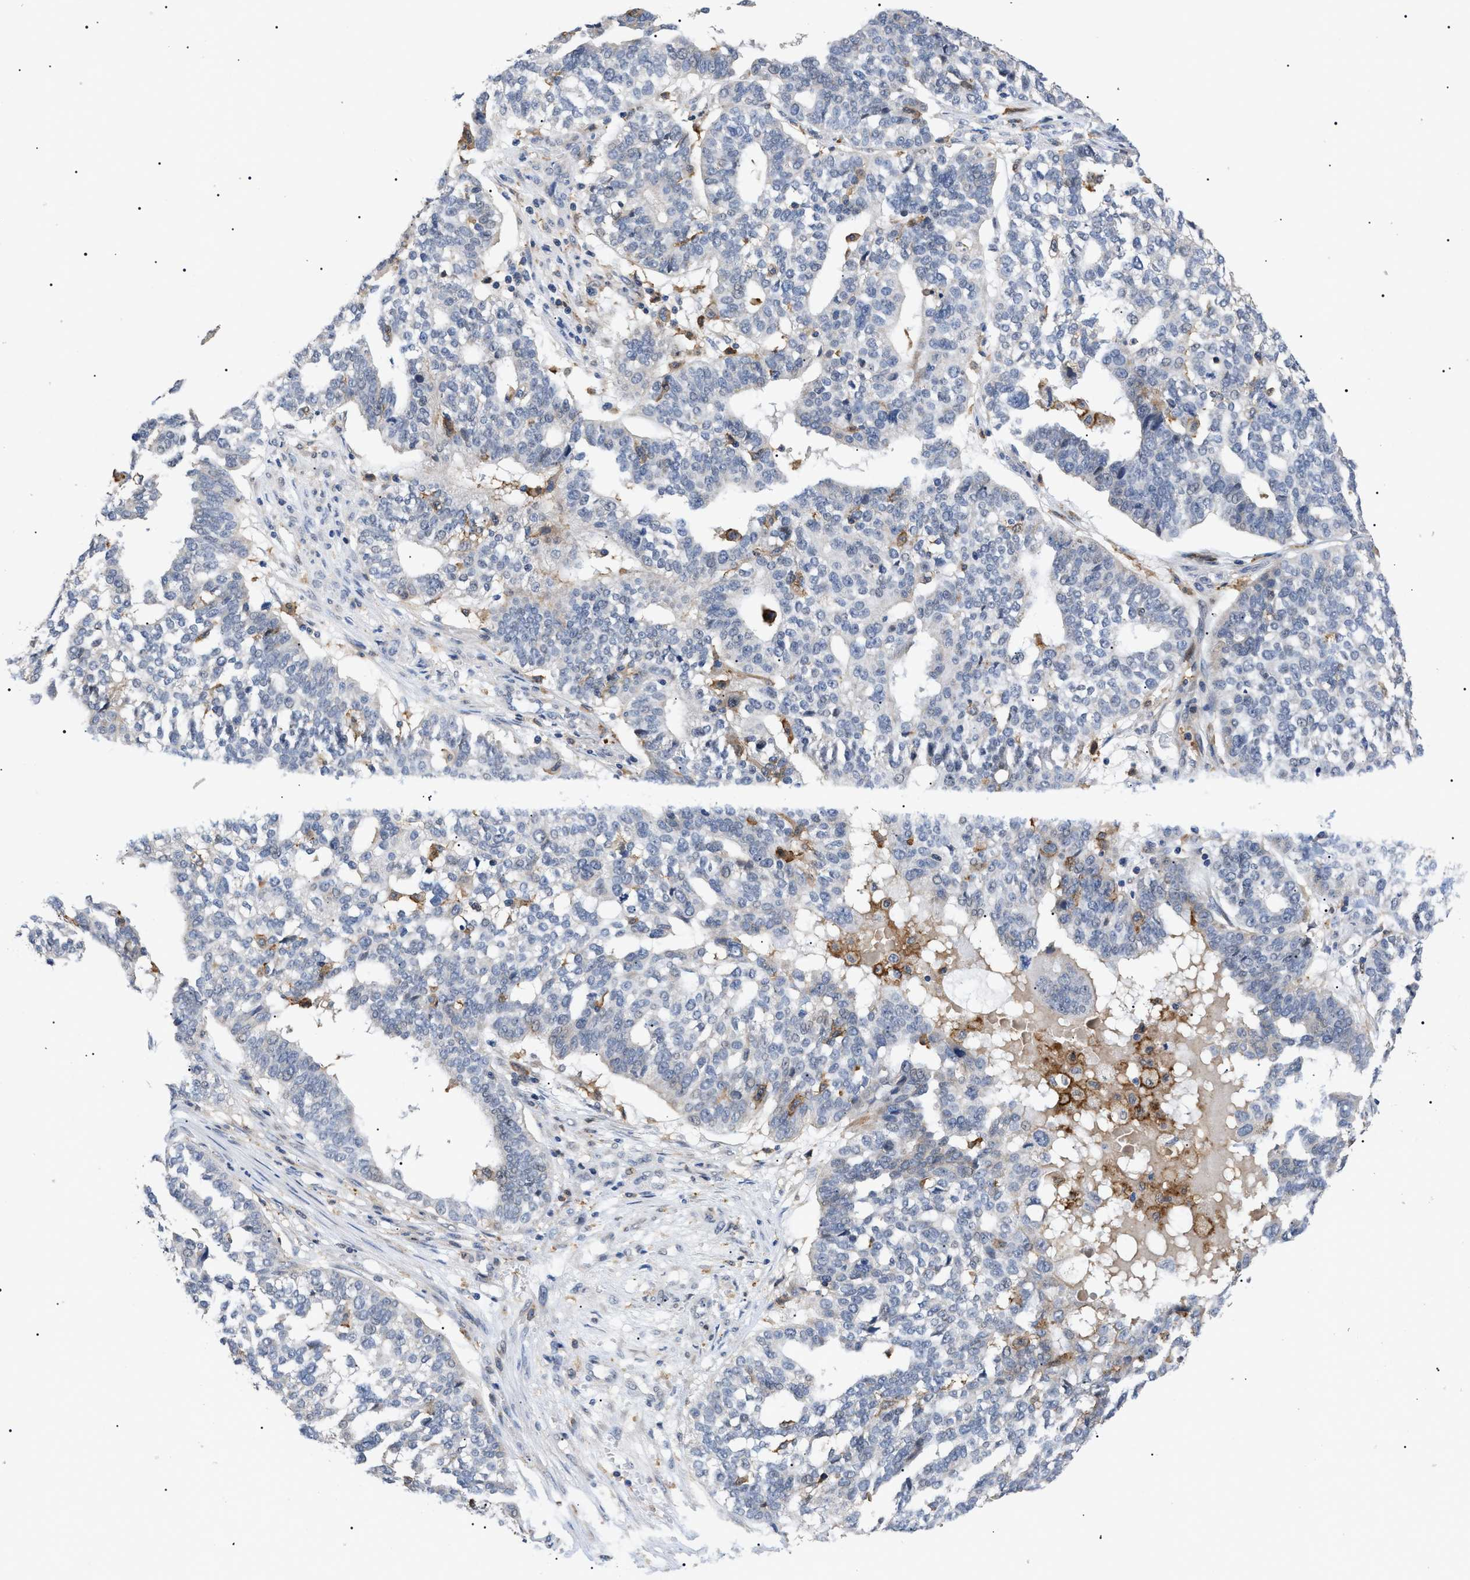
{"staining": {"intensity": "negative", "quantity": "none", "location": "none"}, "tissue": "ovarian cancer", "cell_type": "Tumor cells", "image_type": "cancer", "snomed": [{"axis": "morphology", "description": "Cystadenocarcinoma, serous, NOS"}, {"axis": "topography", "description": "Ovary"}], "caption": "This micrograph is of serous cystadenocarcinoma (ovarian) stained with IHC to label a protein in brown with the nuclei are counter-stained blue. There is no positivity in tumor cells.", "gene": "CD300A", "patient": {"sex": "female", "age": 59}}